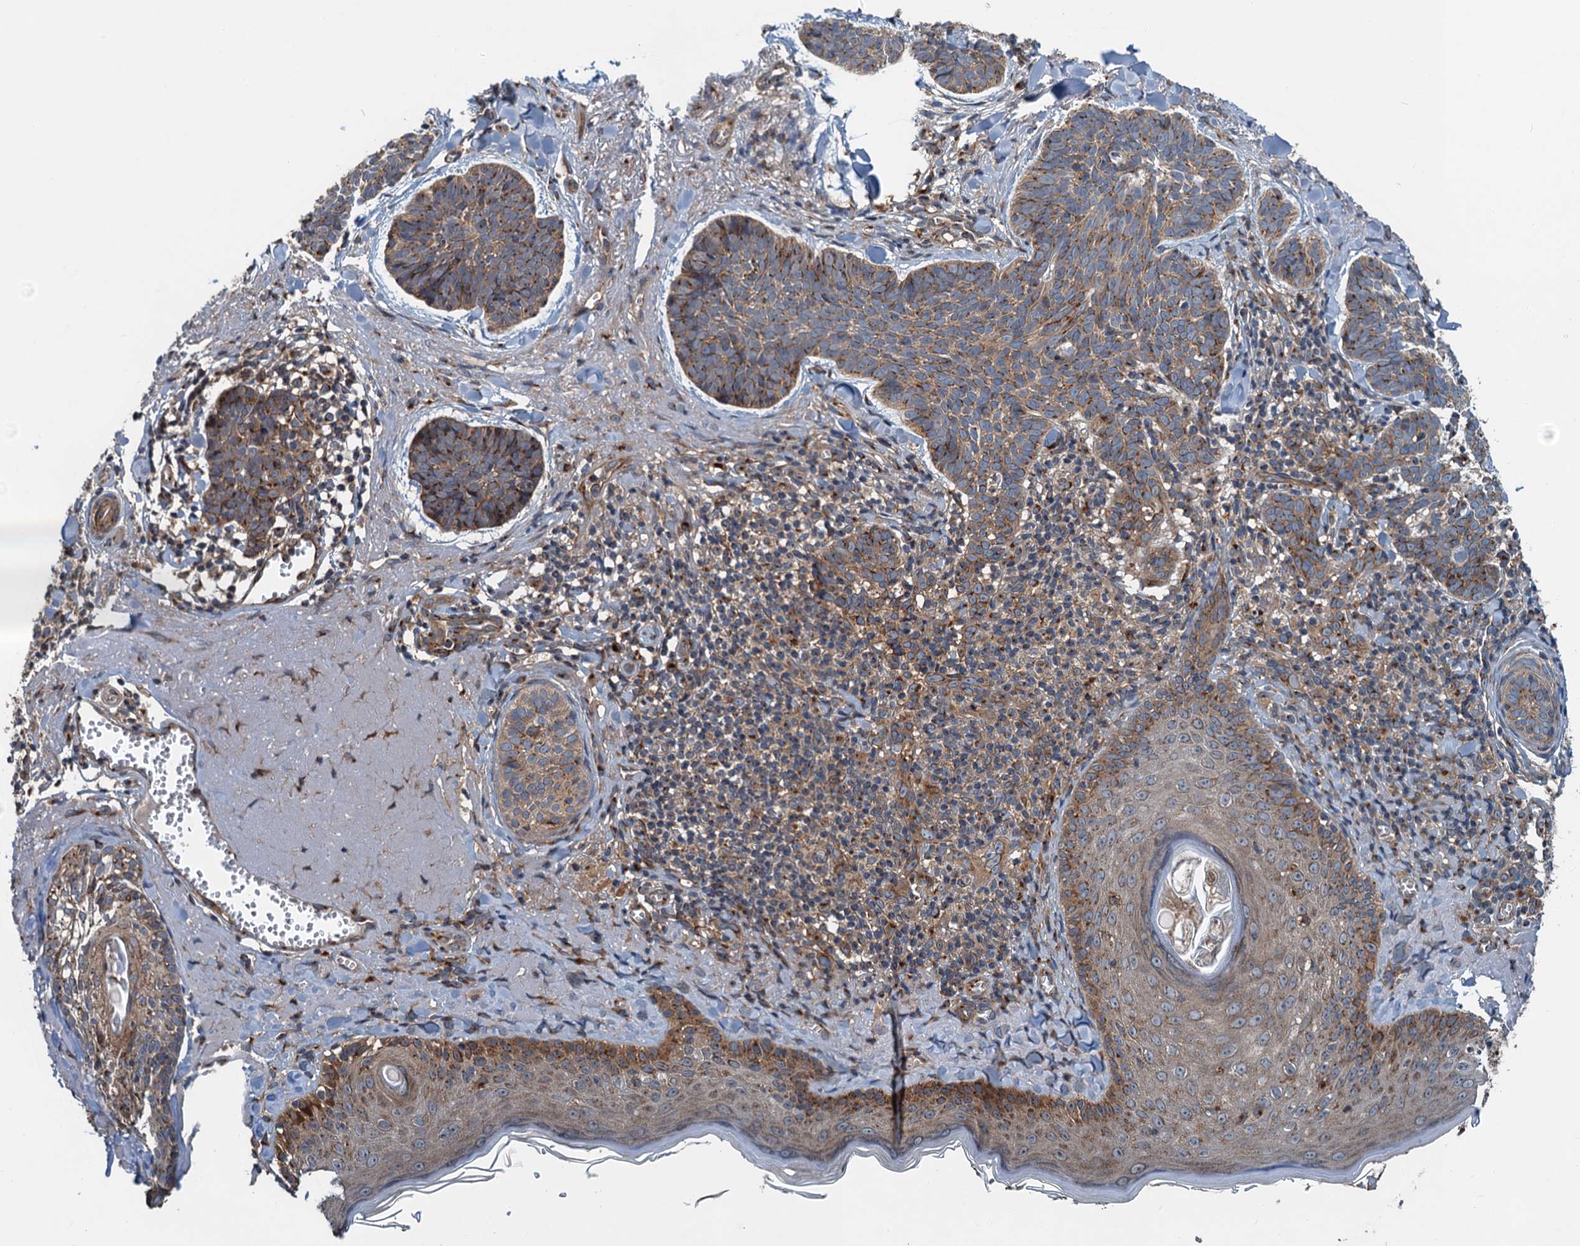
{"staining": {"intensity": "moderate", "quantity": "25%-75%", "location": "cytoplasmic/membranous"}, "tissue": "skin cancer", "cell_type": "Tumor cells", "image_type": "cancer", "snomed": [{"axis": "morphology", "description": "Basal cell carcinoma"}, {"axis": "topography", "description": "Skin"}], "caption": "Human skin cancer (basal cell carcinoma) stained with a brown dye displays moderate cytoplasmic/membranous positive staining in about 25%-75% of tumor cells.", "gene": "COG3", "patient": {"sex": "female", "age": 74}}